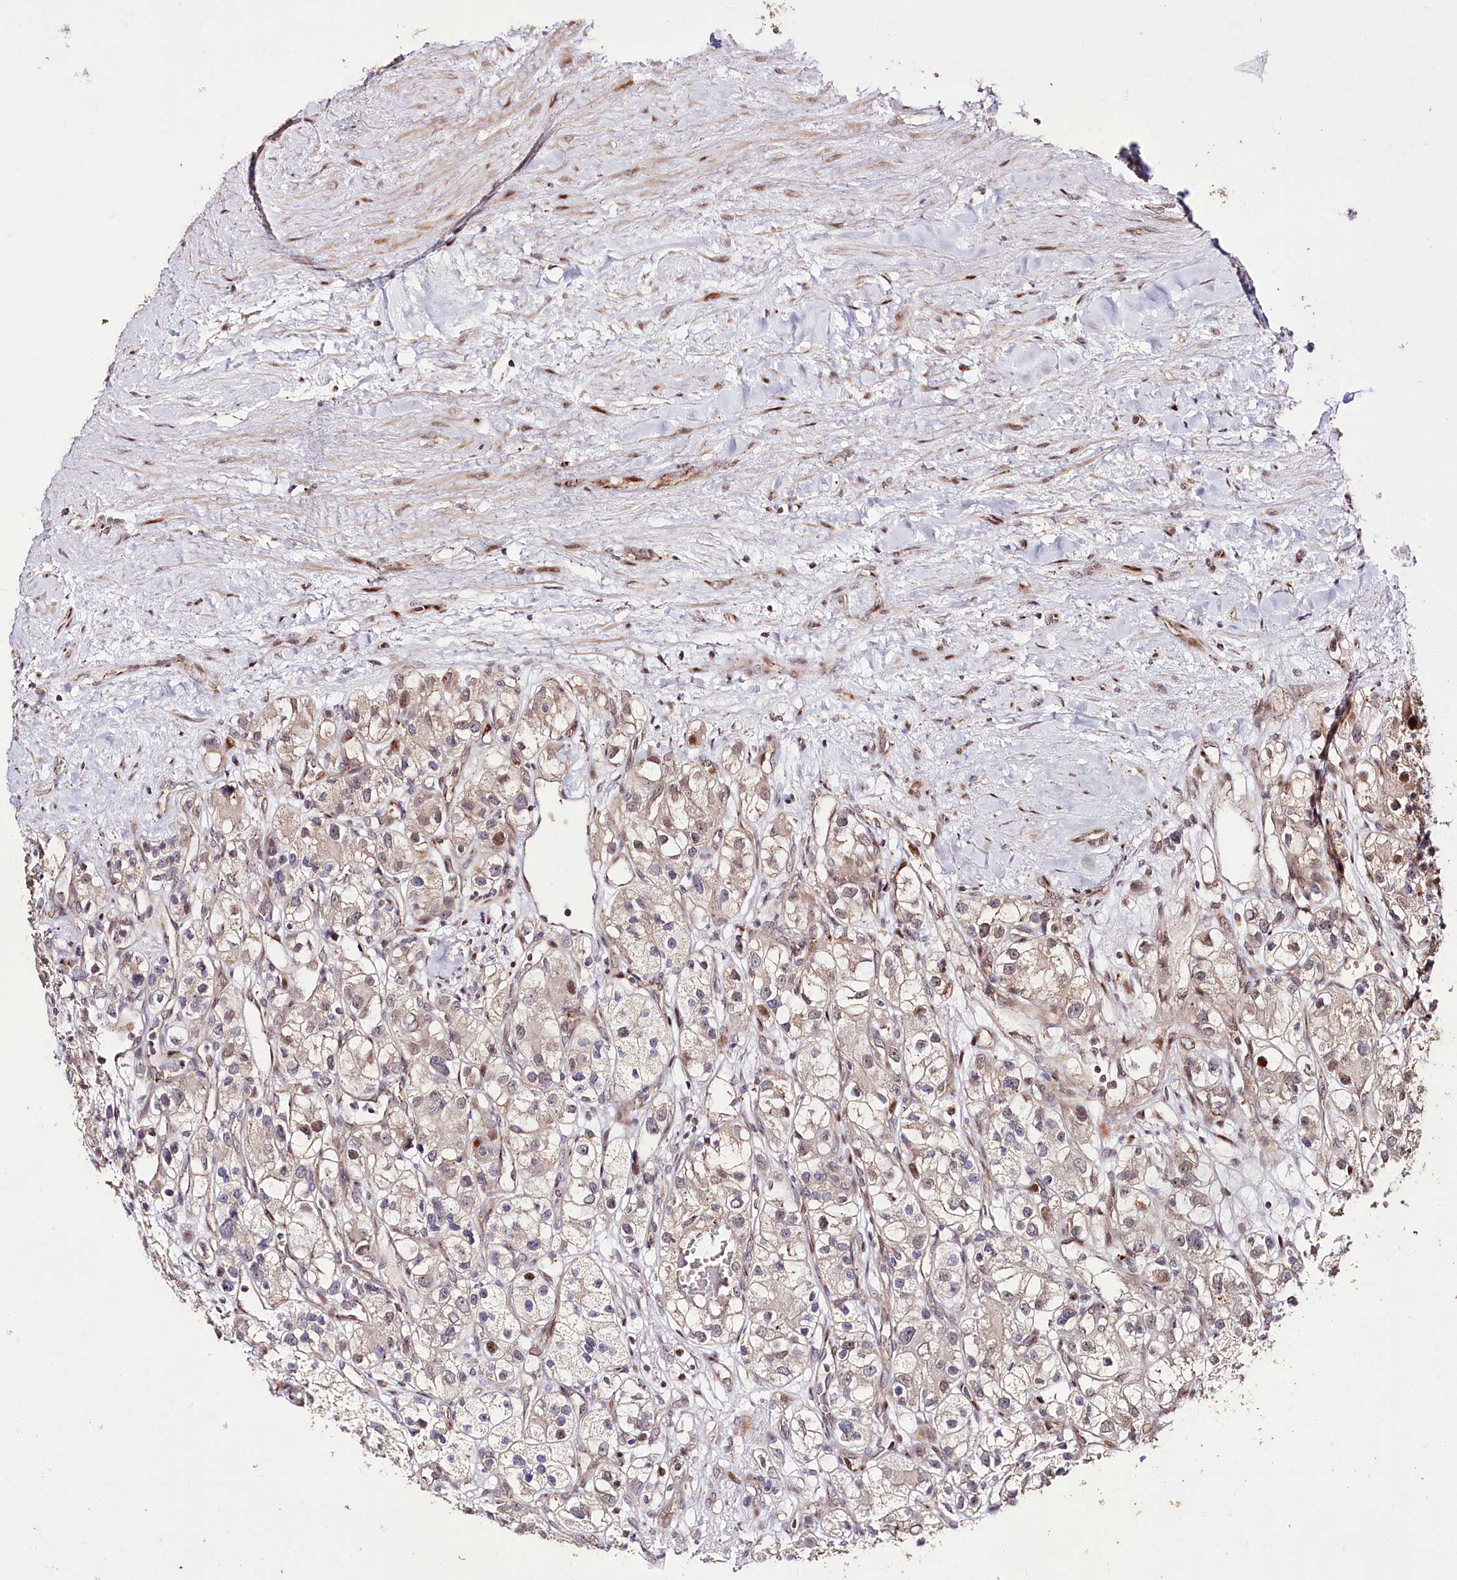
{"staining": {"intensity": "weak", "quantity": "<25%", "location": "nuclear"}, "tissue": "renal cancer", "cell_type": "Tumor cells", "image_type": "cancer", "snomed": [{"axis": "morphology", "description": "Adenocarcinoma, NOS"}, {"axis": "topography", "description": "Kidney"}], "caption": "This is an immunohistochemistry (IHC) micrograph of human renal cancer (adenocarcinoma). There is no positivity in tumor cells.", "gene": "CARD19", "patient": {"sex": "female", "age": 57}}